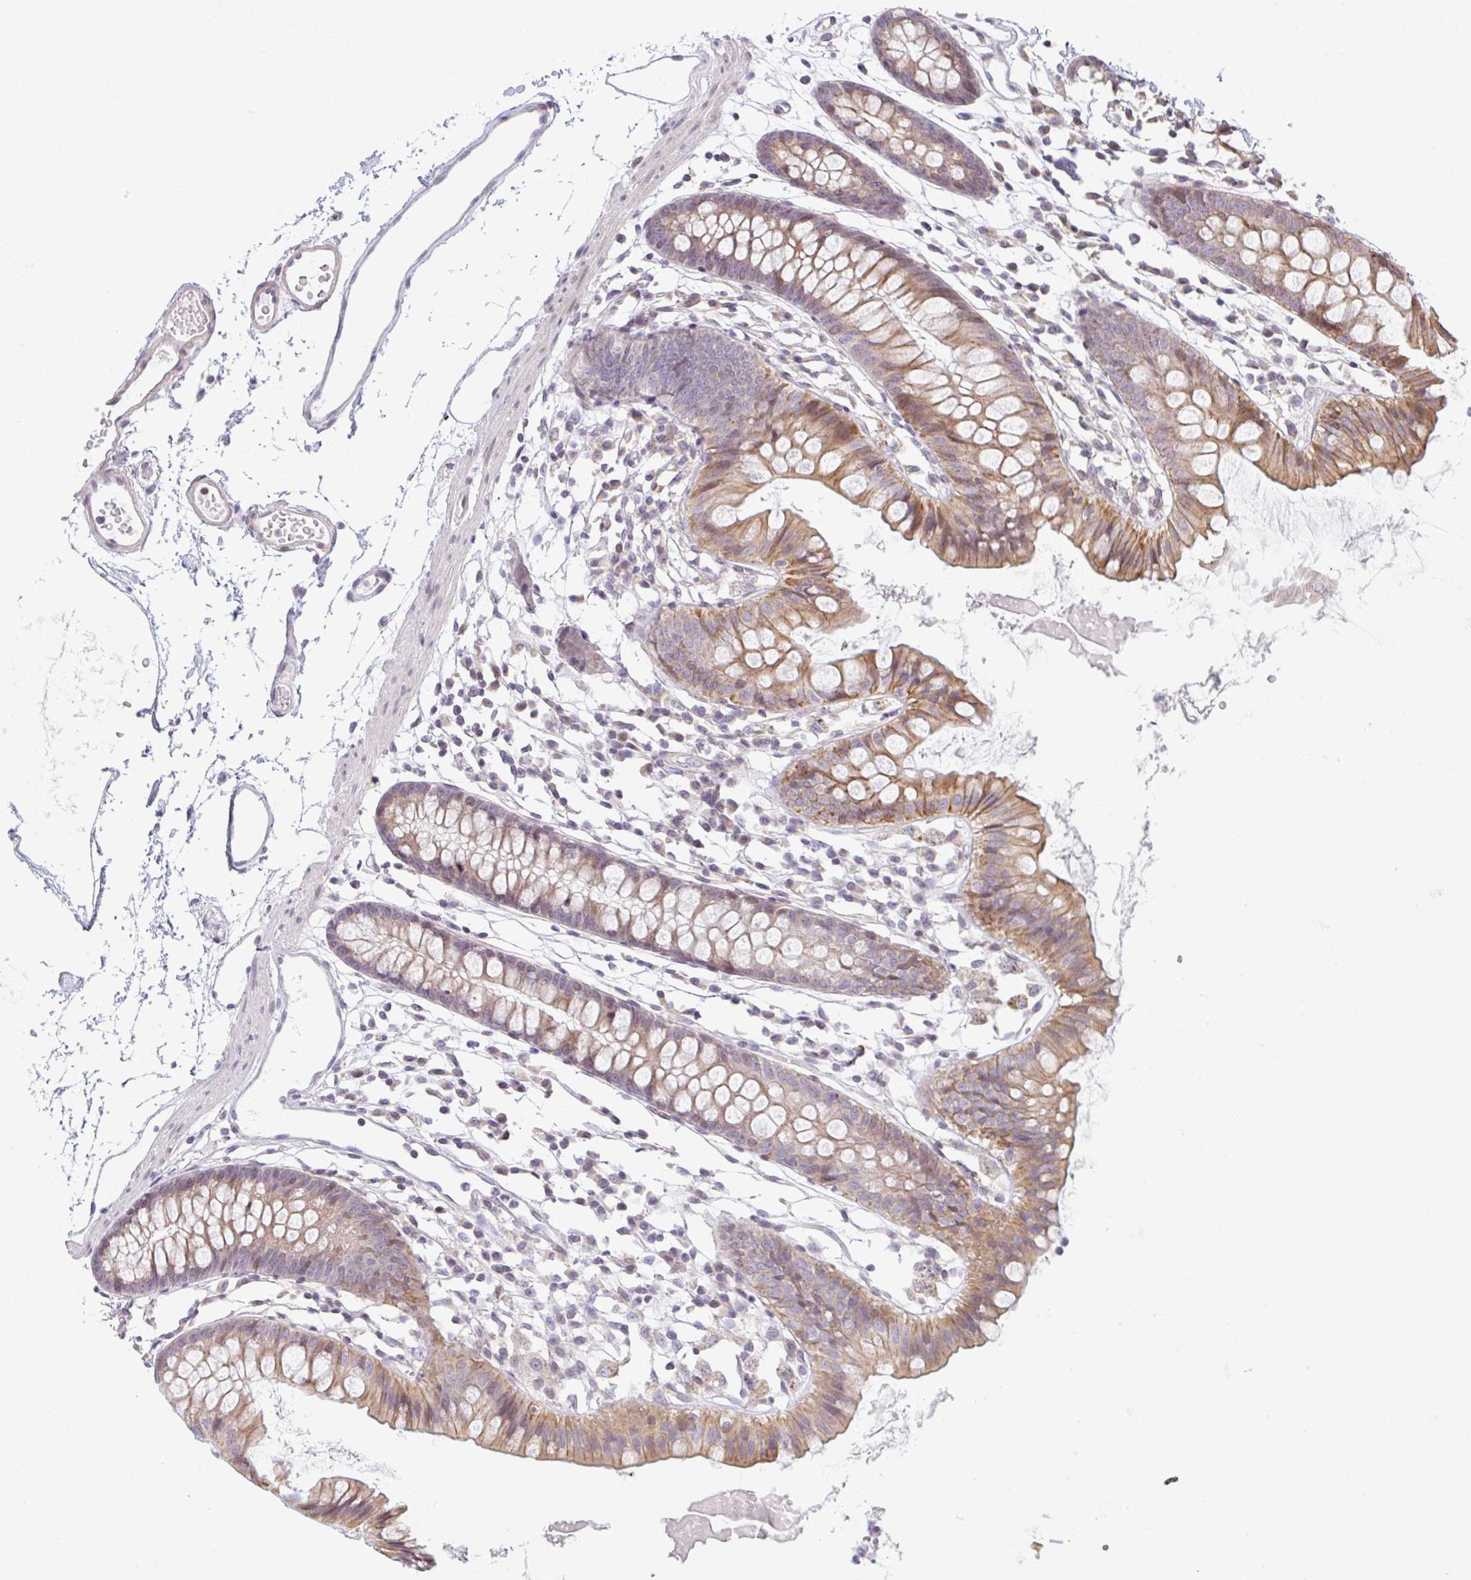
{"staining": {"intensity": "negative", "quantity": "none", "location": "none"}, "tissue": "colon", "cell_type": "Endothelial cells", "image_type": "normal", "snomed": [{"axis": "morphology", "description": "Normal tissue, NOS"}, {"axis": "topography", "description": "Colon"}], "caption": "A high-resolution photomicrograph shows immunohistochemistry staining of benign colon, which exhibits no significant staining in endothelial cells.", "gene": "TMEM237", "patient": {"sex": "female", "age": 84}}